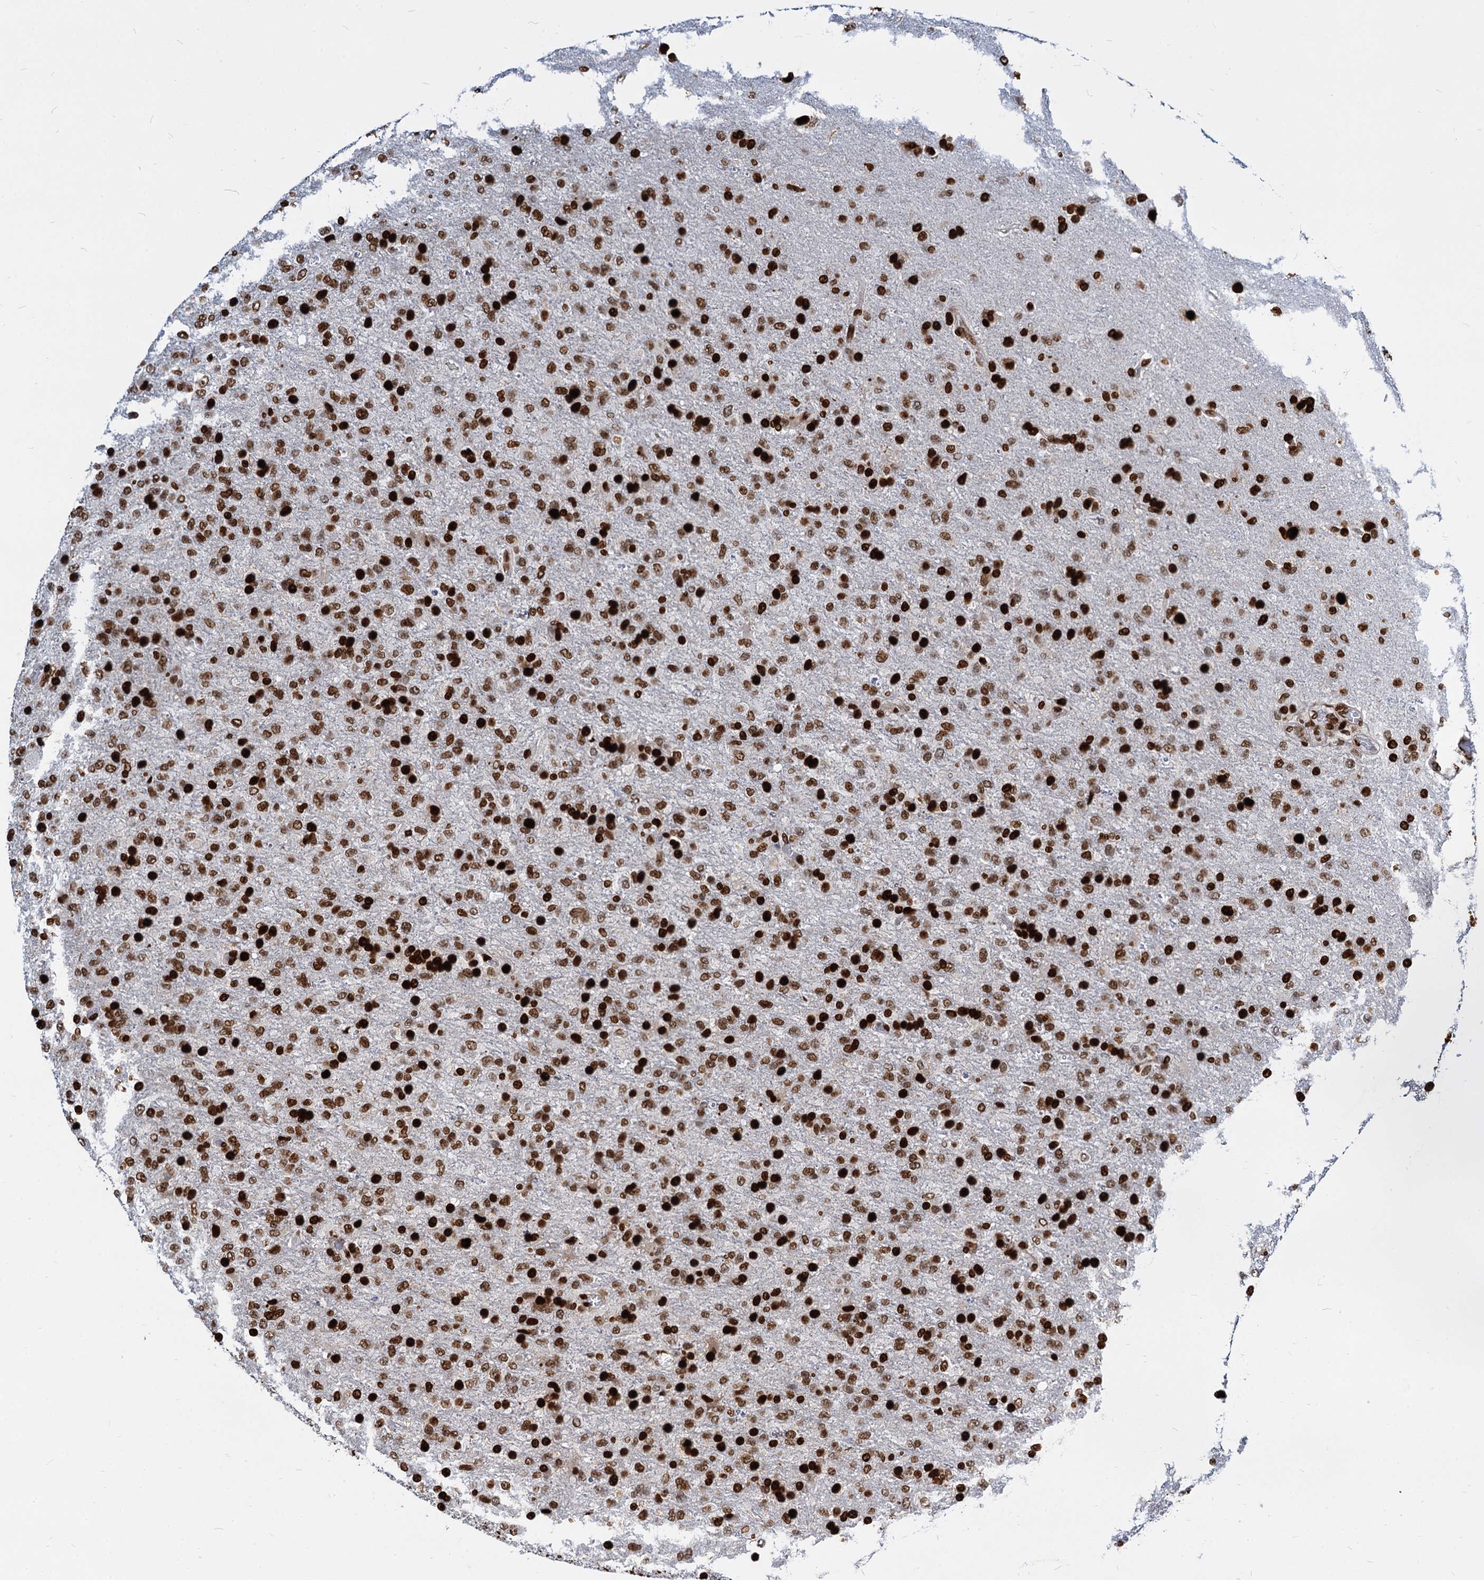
{"staining": {"intensity": "strong", "quantity": ">75%", "location": "nuclear"}, "tissue": "glioma", "cell_type": "Tumor cells", "image_type": "cancer", "snomed": [{"axis": "morphology", "description": "Glioma, malignant, High grade"}, {"axis": "topography", "description": "Brain"}], "caption": "Glioma was stained to show a protein in brown. There is high levels of strong nuclear positivity in approximately >75% of tumor cells. The protein of interest is shown in brown color, while the nuclei are stained blue.", "gene": "MECP2", "patient": {"sex": "female", "age": 74}}